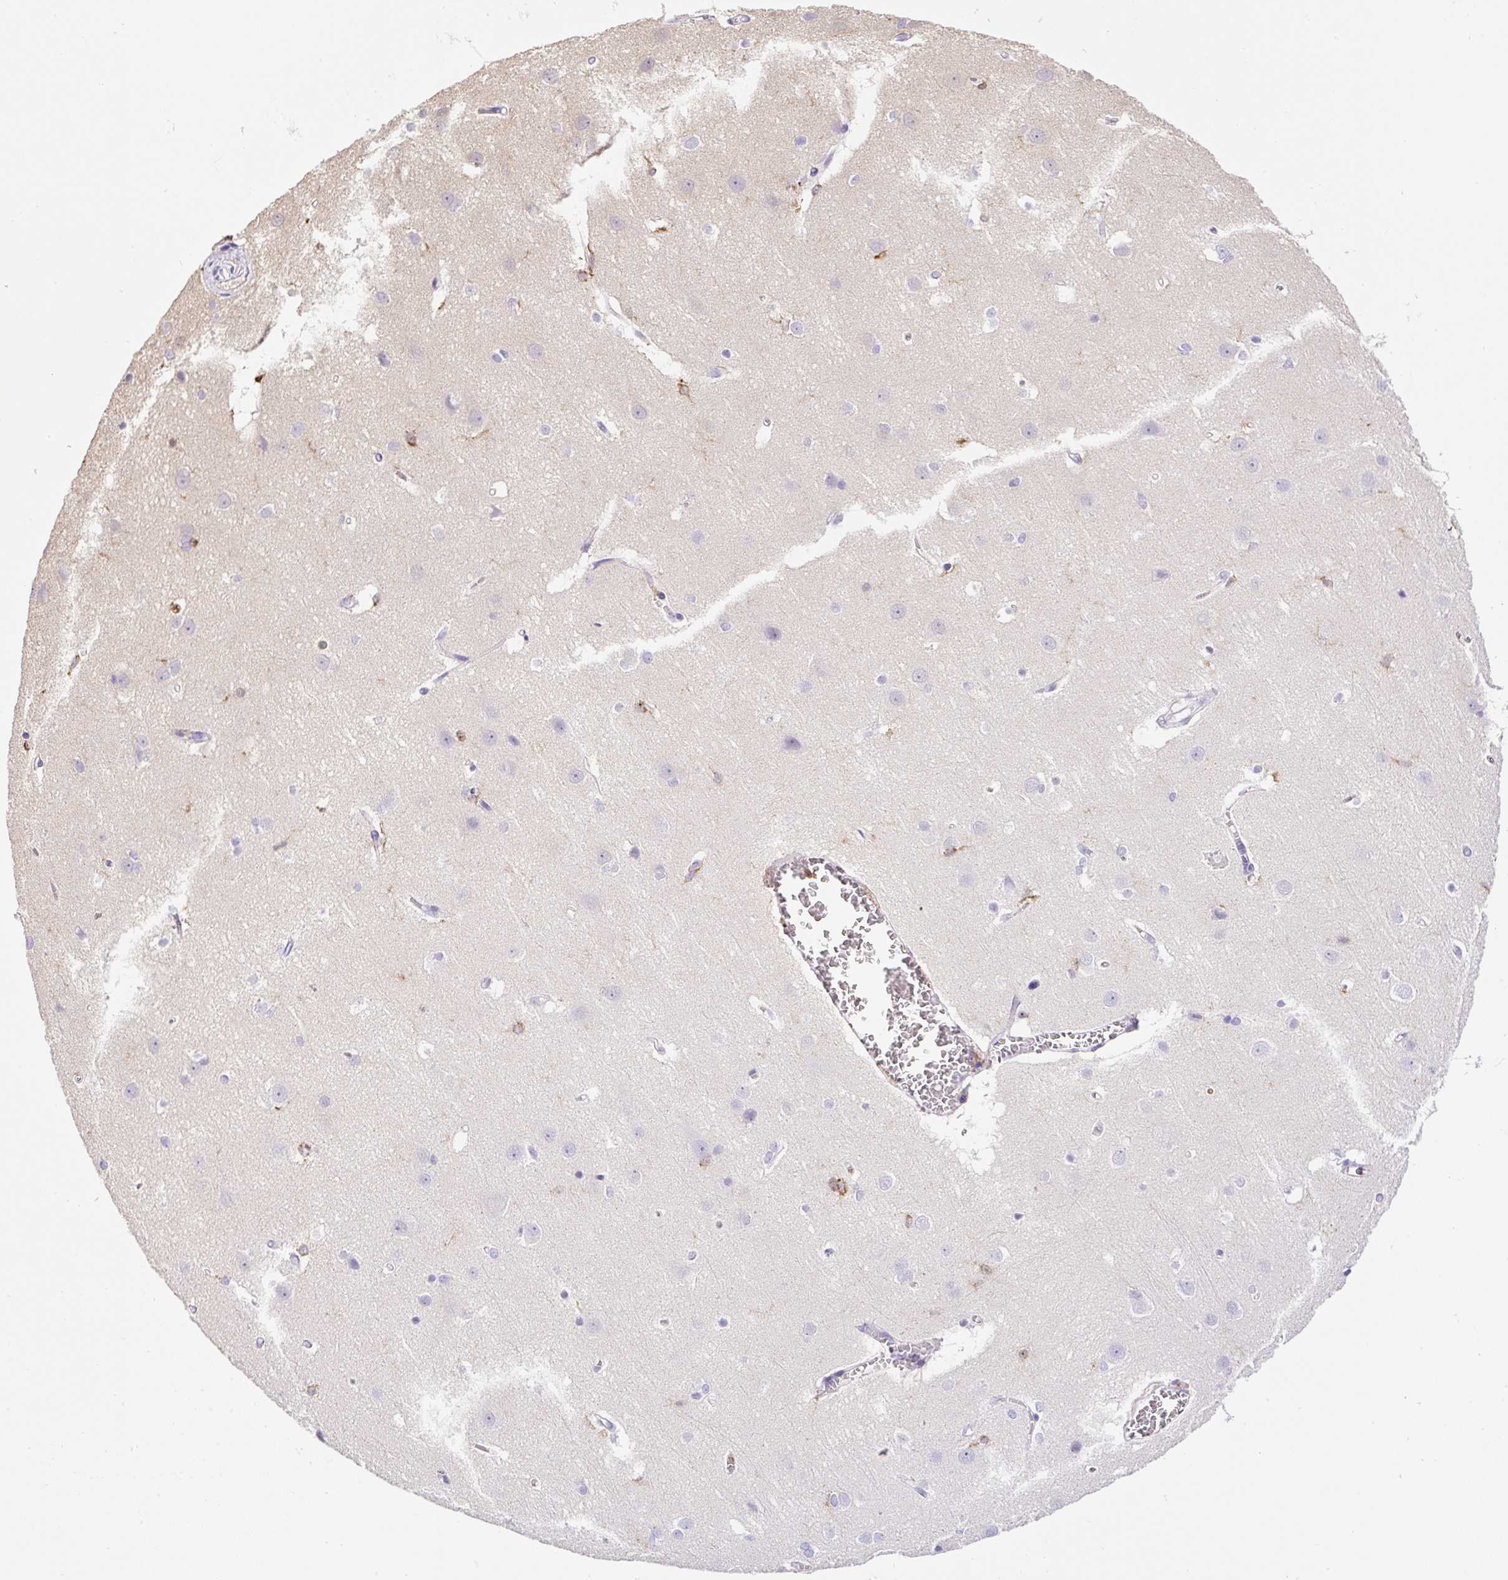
{"staining": {"intensity": "negative", "quantity": "none", "location": "none"}, "tissue": "cerebral cortex", "cell_type": "Endothelial cells", "image_type": "normal", "snomed": [{"axis": "morphology", "description": "Normal tissue, NOS"}, {"axis": "topography", "description": "Cerebral cortex"}], "caption": "IHC micrograph of unremarkable cerebral cortex: human cerebral cortex stained with DAB shows no significant protein staining in endothelial cells.", "gene": "FAM228B", "patient": {"sex": "male", "age": 37}}